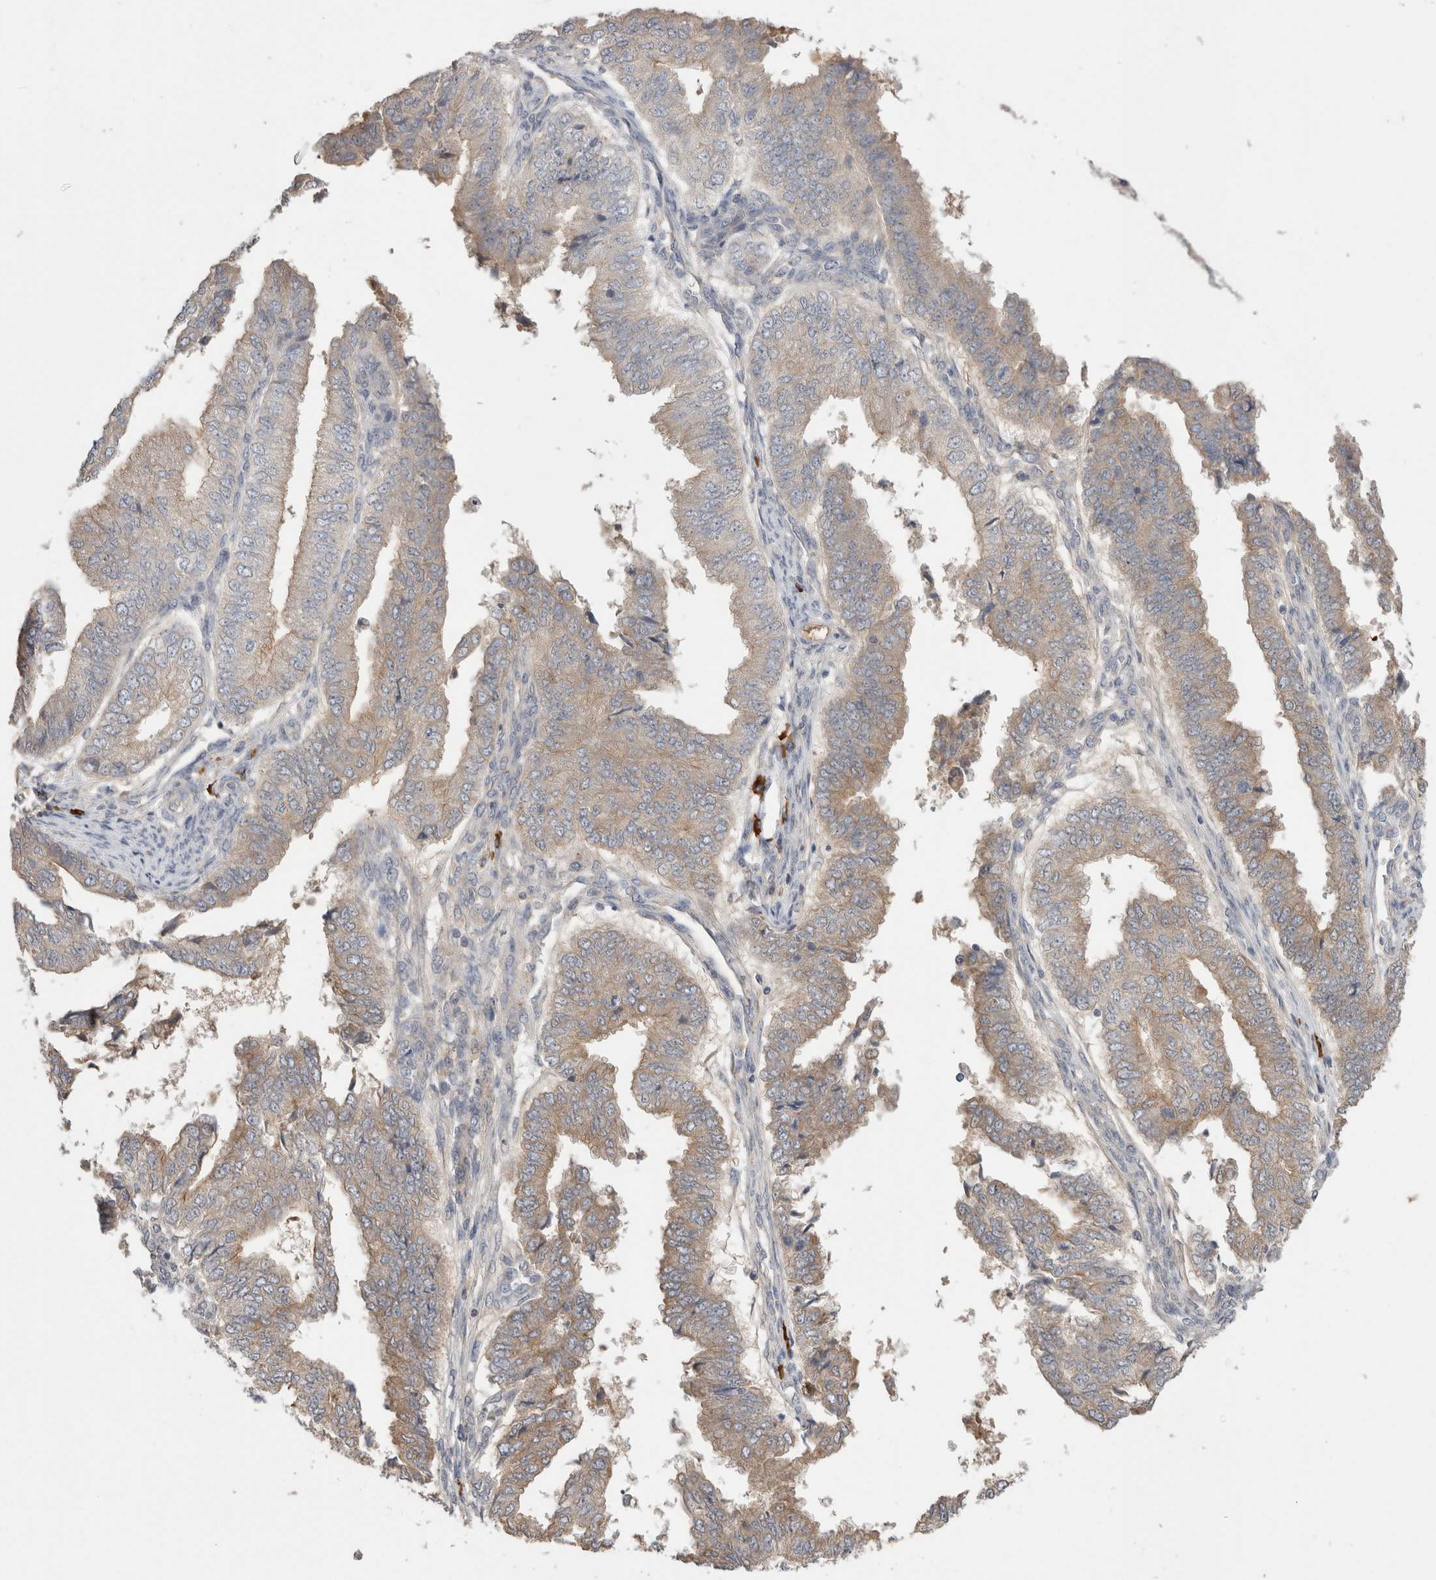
{"staining": {"intensity": "weak", "quantity": "25%-75%", "location": "cytoplasmic/membranous"}, "tissue": "endometrial cancer", "cell_type": "Tumor cells", "image_type": "cancer", "snomed": [{"axis": "morphology", "description": "Polyp, NOS"}, {"axis": "morphology", "description": "Adenocarcinoma, NOS"}, {"axis": "morphology", "description": "Adenoma, NOS"}, {"axis": "topography", "description": "Endometrium"}], "caption": "Protein staining by immunohistochemistry (IHC) displays weak cytoplasmic/membranous expression in approximately 25%-75% of tumor cells in endometrial adenoma.", "gene": "PPP3CC", "patient": {"sex": "female", "age": 79}}